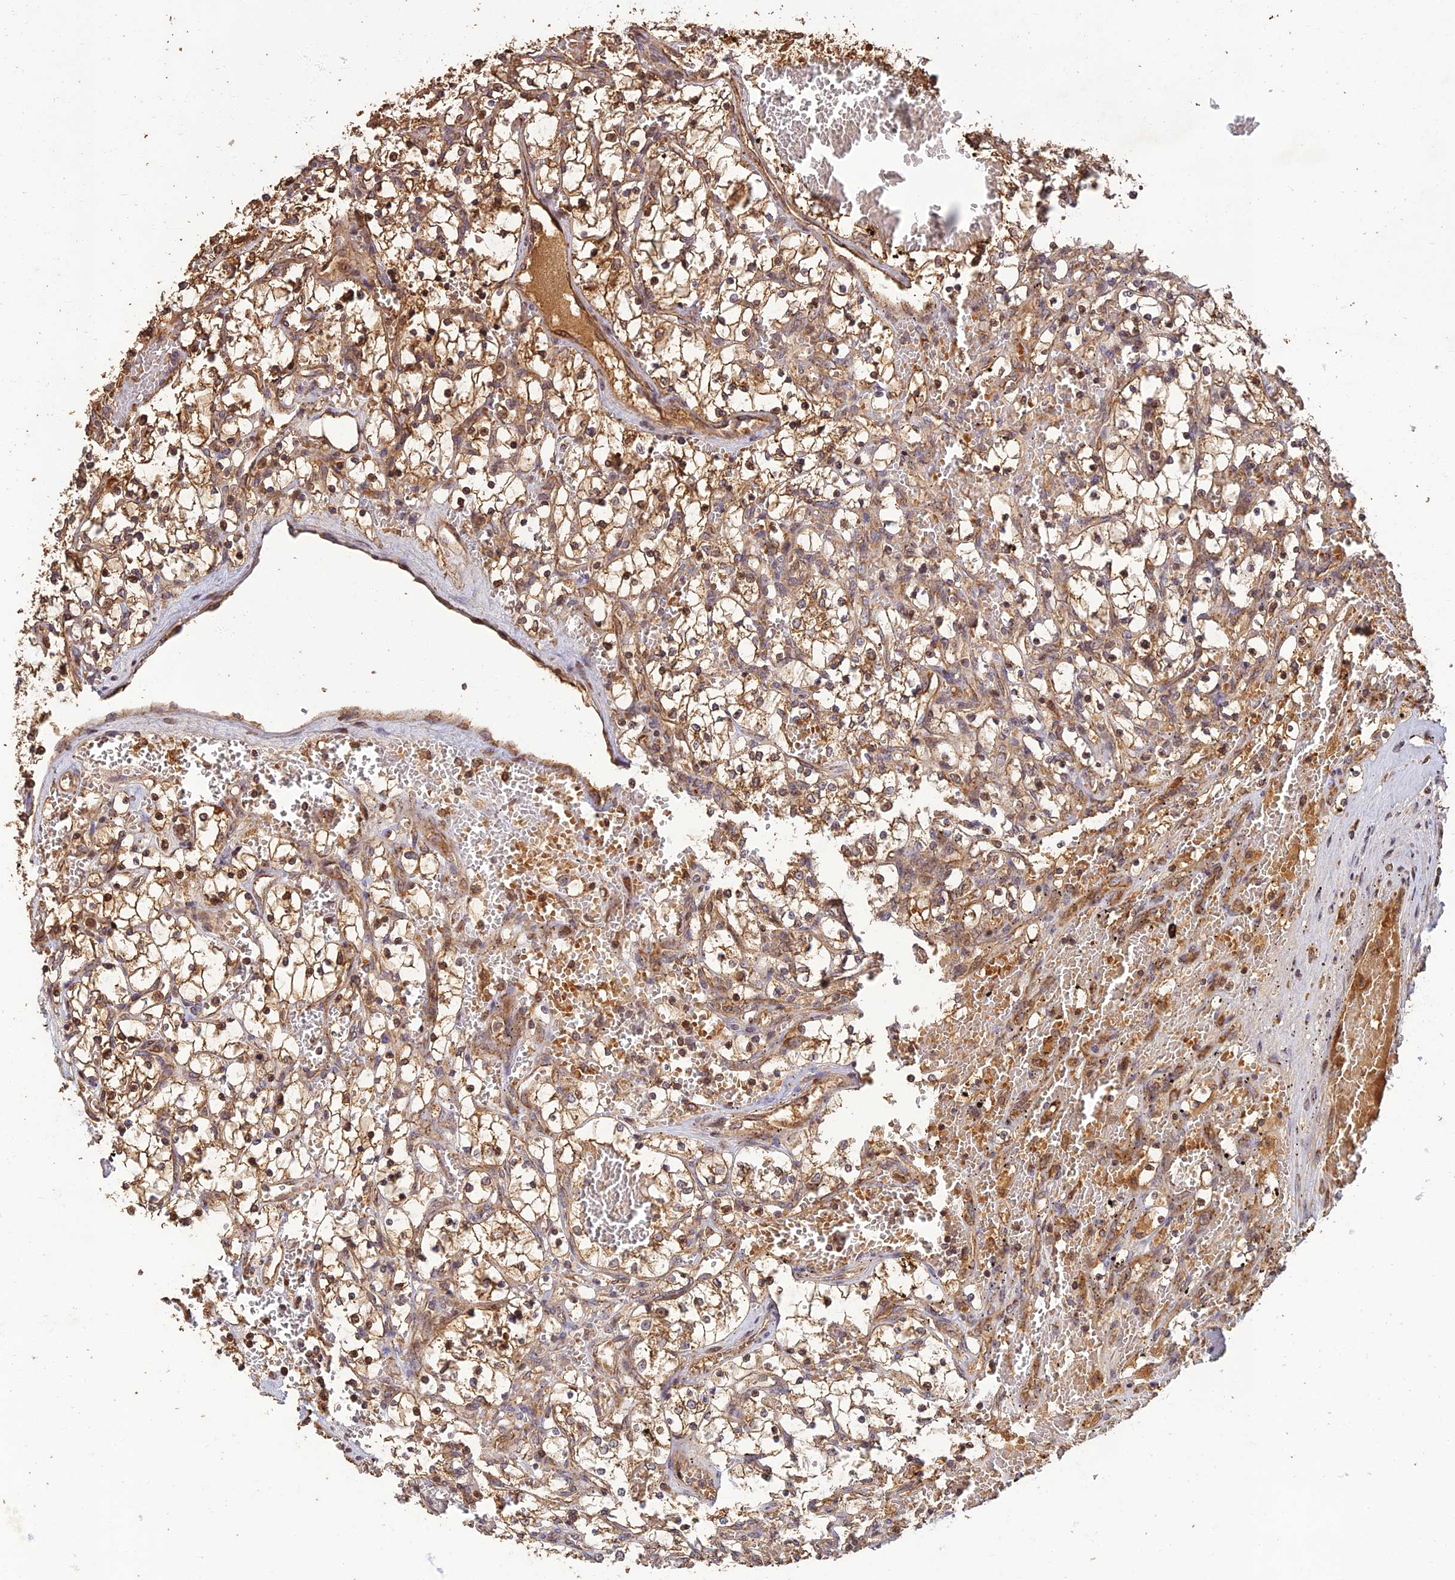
{"staining": {"intensity": "moderate", "quantity": "25%-75%", "location": "cytoplasmic/membranous"}, "tissue": "renal cancer", "cell_type": "Tumor cells", "image_type": "cancer", "snomed": [{"axis": "morphology", "description": "Adenocarcinoma, NOS"}, {"axis": "topography", "description": "Kidney"}], "caption": "Renal cancer tissue reveals moderate cytoplasmic/membranous staining in about 25%-75% of tumor cells (IHC, brightfield microscopy, high magnification).", "gene": "CORO1C", "patient": {"sex": "female", "age": 69}}